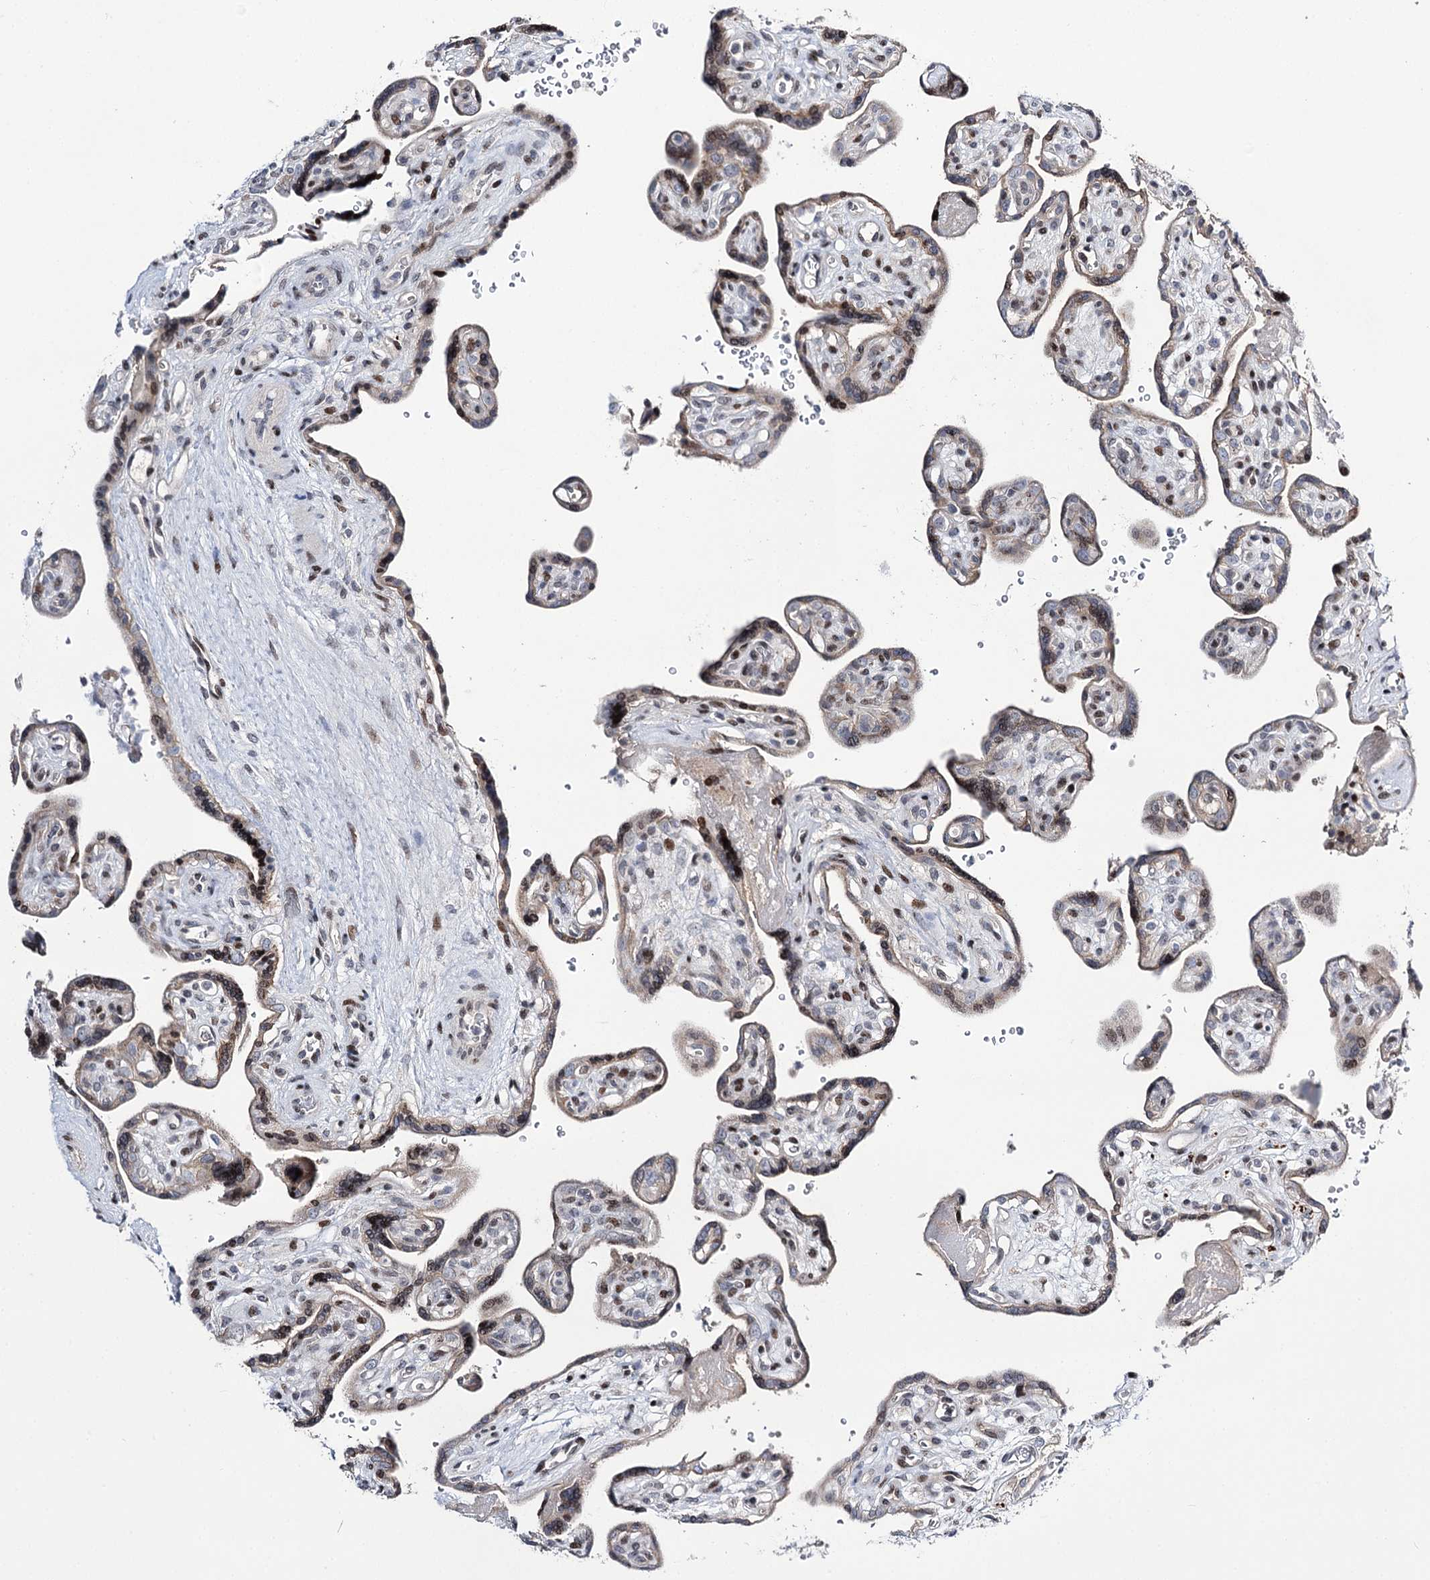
{"staining": {"intensity": "strong", "quantity": "<25%", "location": "nuclear"}, "tissue": "placenta", "cell_type": "Trophoblastic cells", "image_type": "normal", "snomed": [{"axis": "morphology", "description": "Normal tissue, NOS"}, {"axis": "topography", "description": "Placenta"}], "caption": "Immunohistochemical staining of benign human placenta exhibits strong nuclear protein expression in about <25% of trophoblastic cells.", "gene": "ITFG2", "patient": {"sex": "female", "age": 39}}